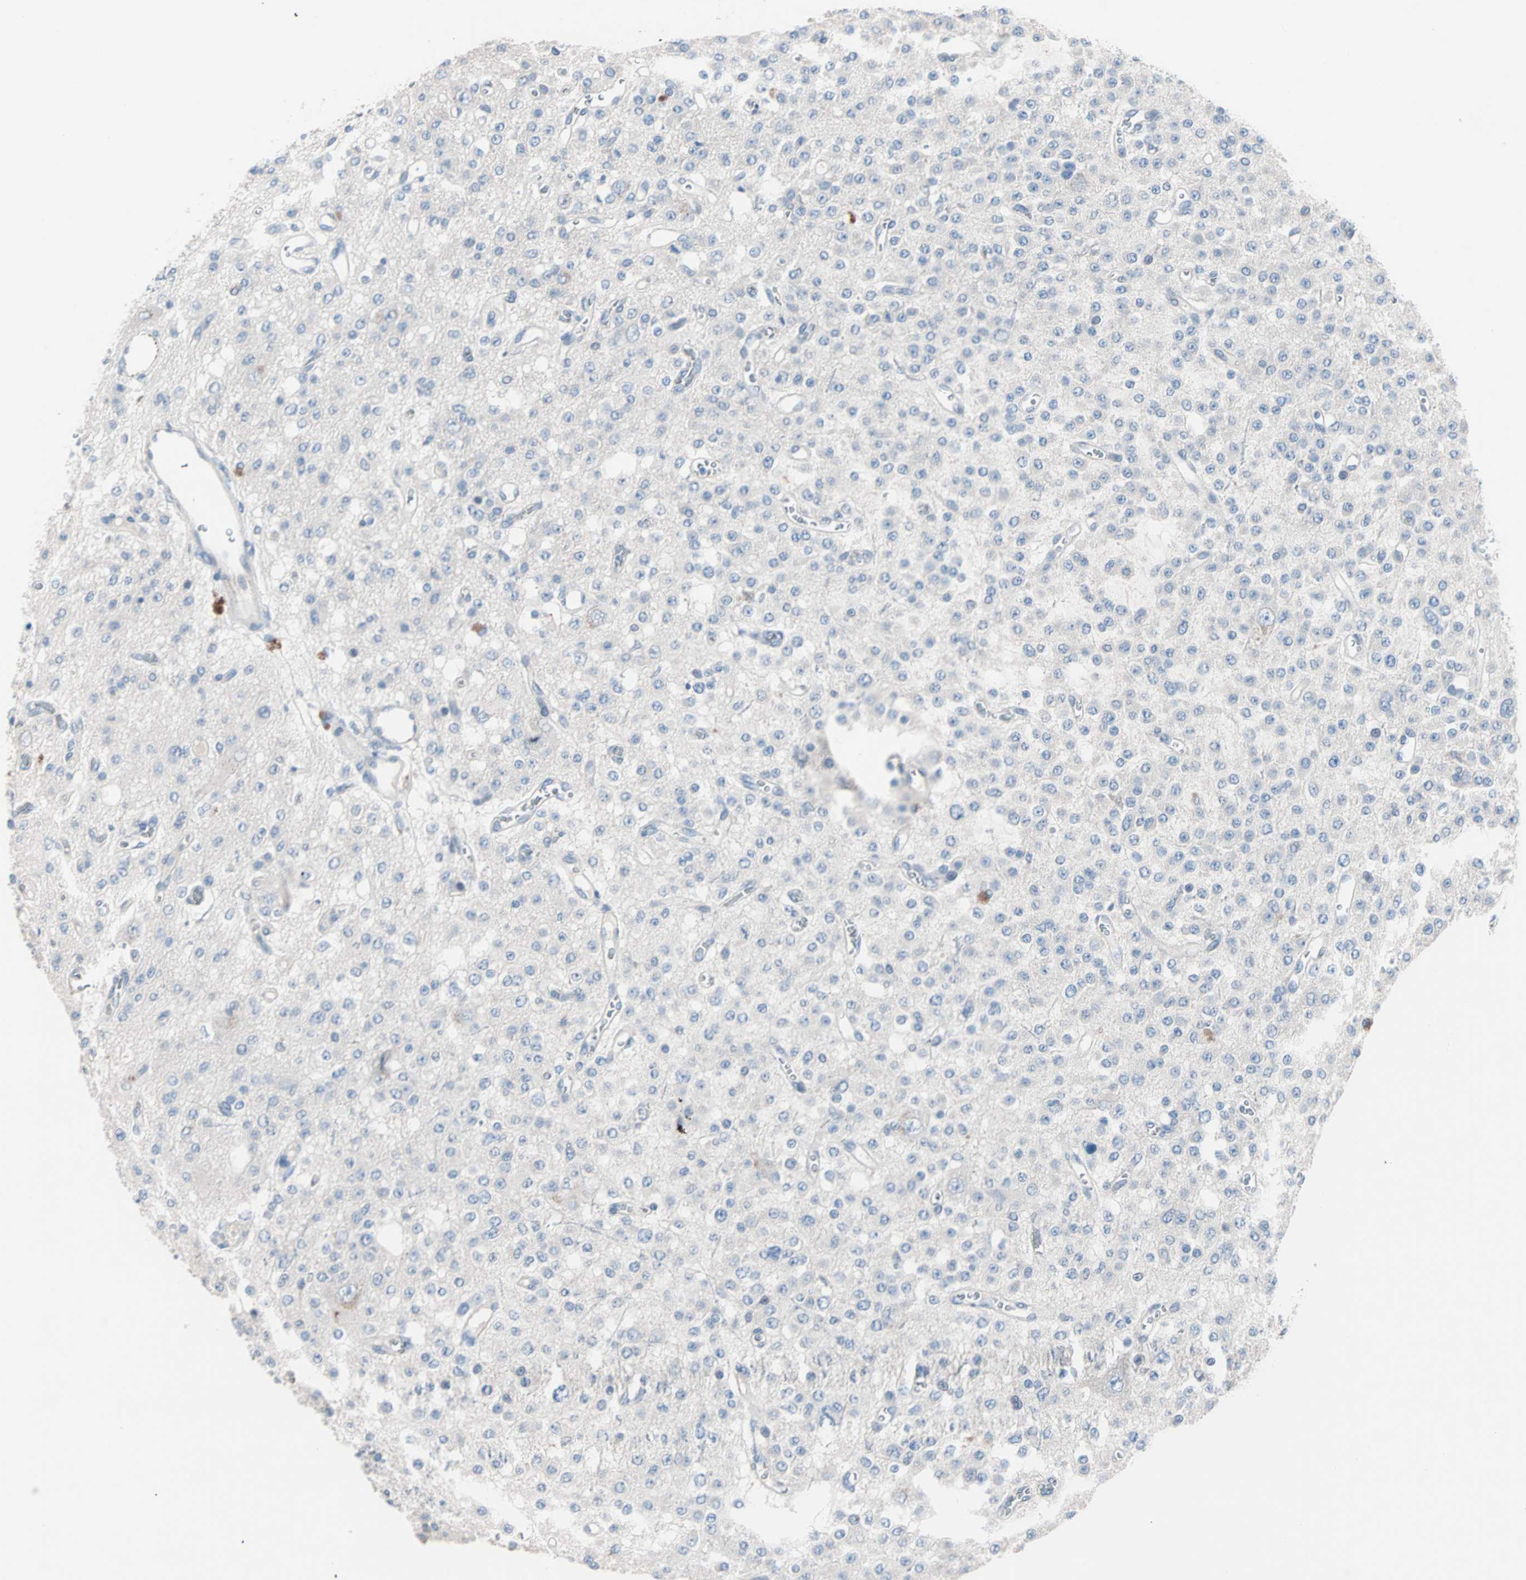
{"staining": {"intensity": "negative", "quantity": "none", "location": "none"}, "tissue": "glioma", "cell_type": "Tumor cells", "image_type": "cancer", "snomed": [{"axis": "morphology", "description": "Glioma, malignant, Low grade"}, {"axis": "topography", "description": "Brain"}], "caption": "Glioma stained for a protein using immunohistochemistry displays no positivity tumor cells.", "gene": "ULBP1", "patient": {"sex": "male", "age": 38}}